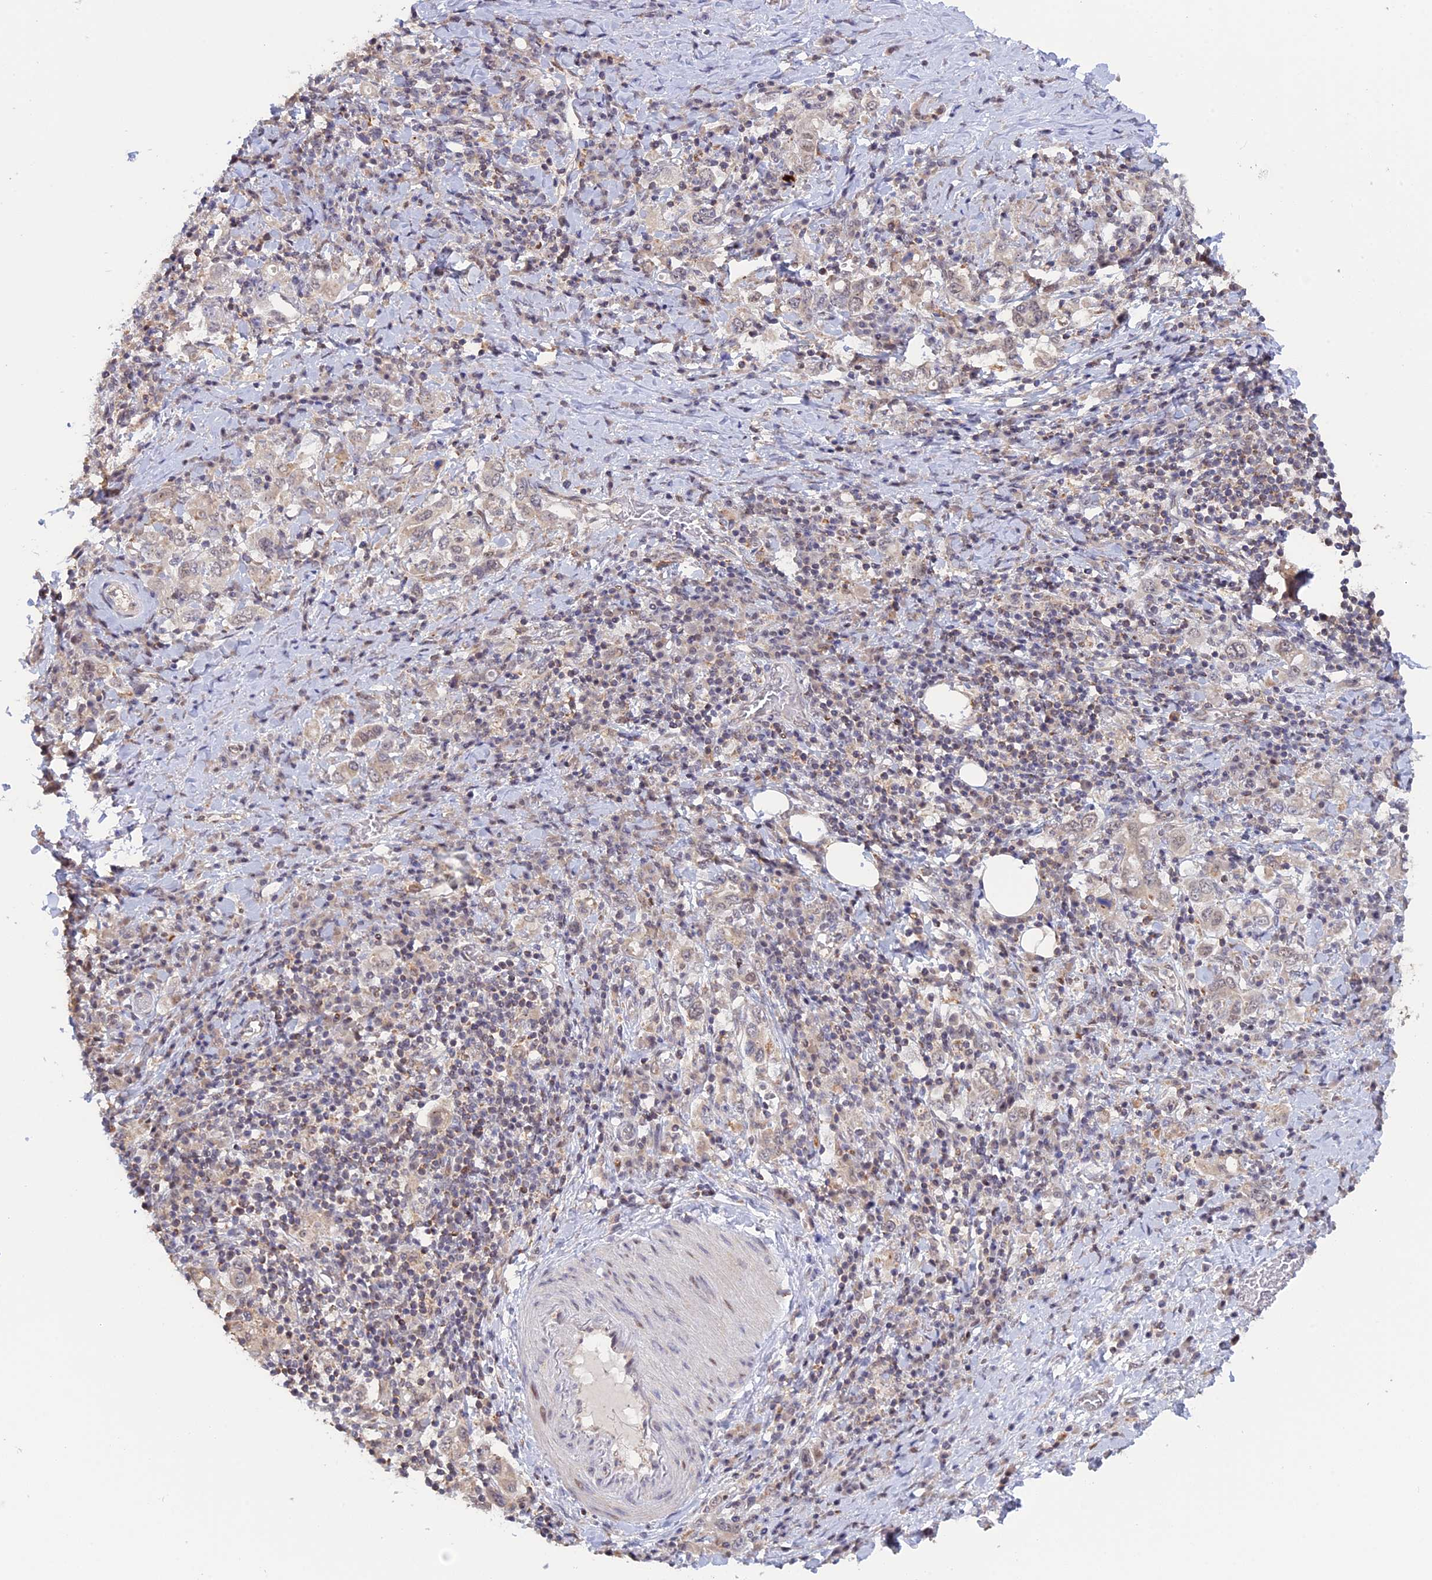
{"staining": {"intensity": "moderate", "quantity": "<25%", "location": "cytoplasmic/membranous,nuclear"}, "tissue": "stomach cancer", "cell_type": "Tumor cells", "image_type": "cancer", "snomed": [{"axis": "morphology", "description": "Adenocarcinoma, NOS"}, {"axis": "topography", "description": "Stomach, upper"}, {"axis": "topography", "description": "Stomach"}], "caption": "Human adenocarcinoma (stomach) stained with a brown dye demonstrates moderate cytoplasmic/membranous and nuclear positive expression in approximately <25% of tumor cells.", "gene": "GSKIP", "patient": {"sex": "male", "age": 62}}